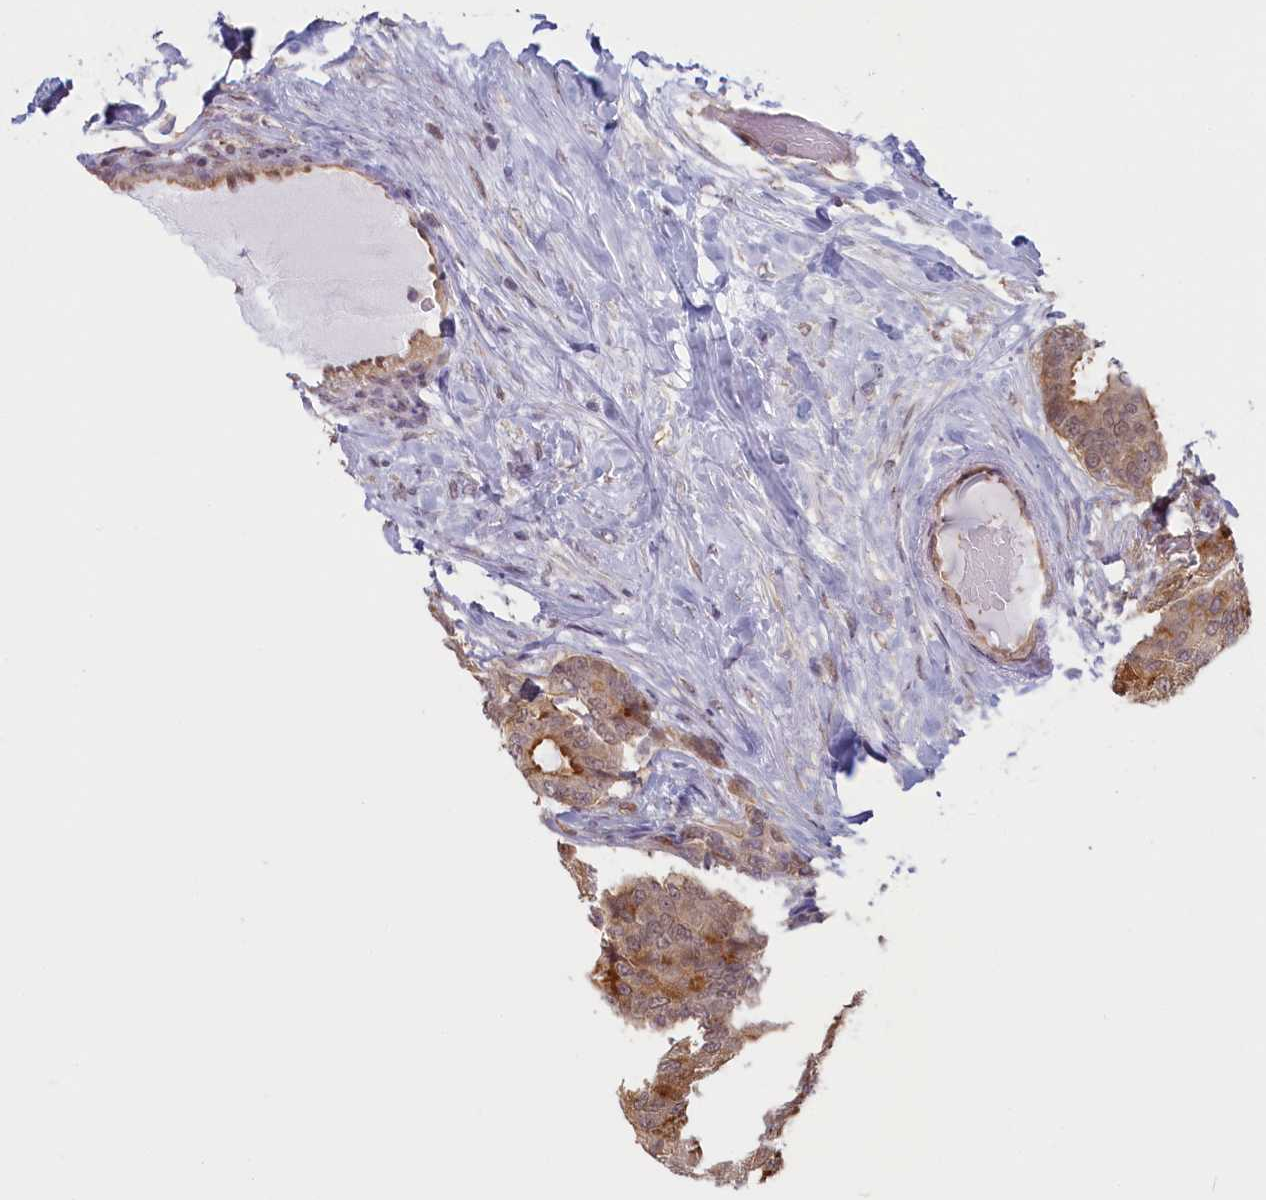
{"staining": {"intensity": "moderate", "quantity": "25%-75%", "location": "cytoplasmic/membranous"}, "tissue": "breast cancer", "cell_type": "Tumor cells", "image_type": "cancer", "snomed": [{"axis": "morphology", "description": "Duct carcinoma"}, {"axis": "topography", "description": "Breast"}], "caption": "Brown immunohistochemical staining in human intraductal carcinoma (breast) shows moderate cytoplasmic/membranous positivity in approximately 25%-75% of tumor cells.", "gene": "C19orf44", "patient": {"sex": "female", "age": 75}}